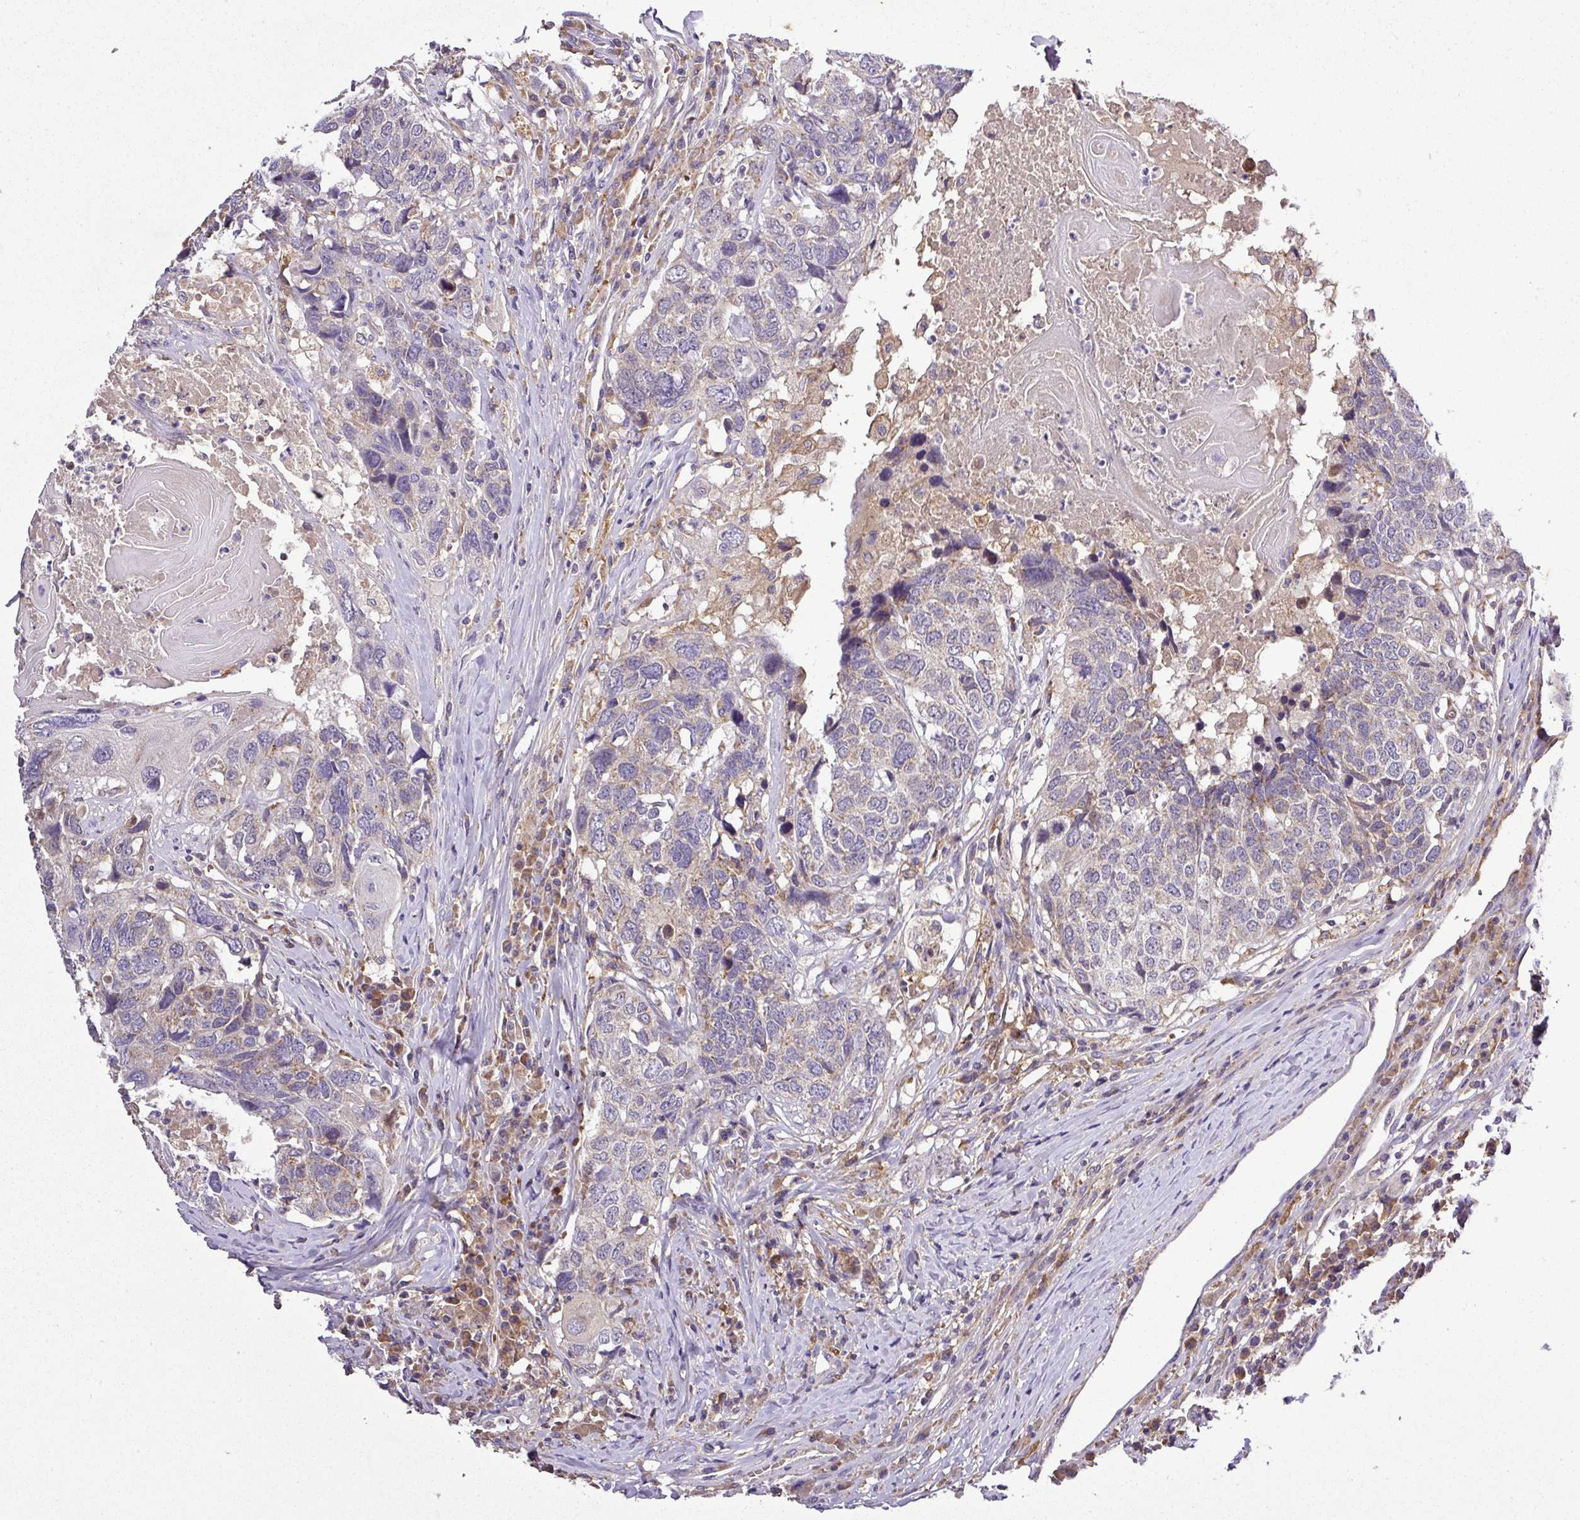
{"staining": {"intensity": "weak", "quantity": "25%-75%", "location": "cytoplasmic/membranous"}, "tissue": "head and neck cancer", "cell_type": "Tumor cells", "image_type": "cancer", "snomed": [{"axis": "morphology", "description": "Squamous cell carcinoma, NOS"}, {"axis": "topography", "description": "Head-Neck"}], "caption": "A photomicrograph of human squamous cell carcinoma (head and neck) stained for a protein shows weak cytoplasmic/membranous brown staining in tumor cells.", "gene": "ZNF513", "patient": {"sex": "male", "age": 66}}